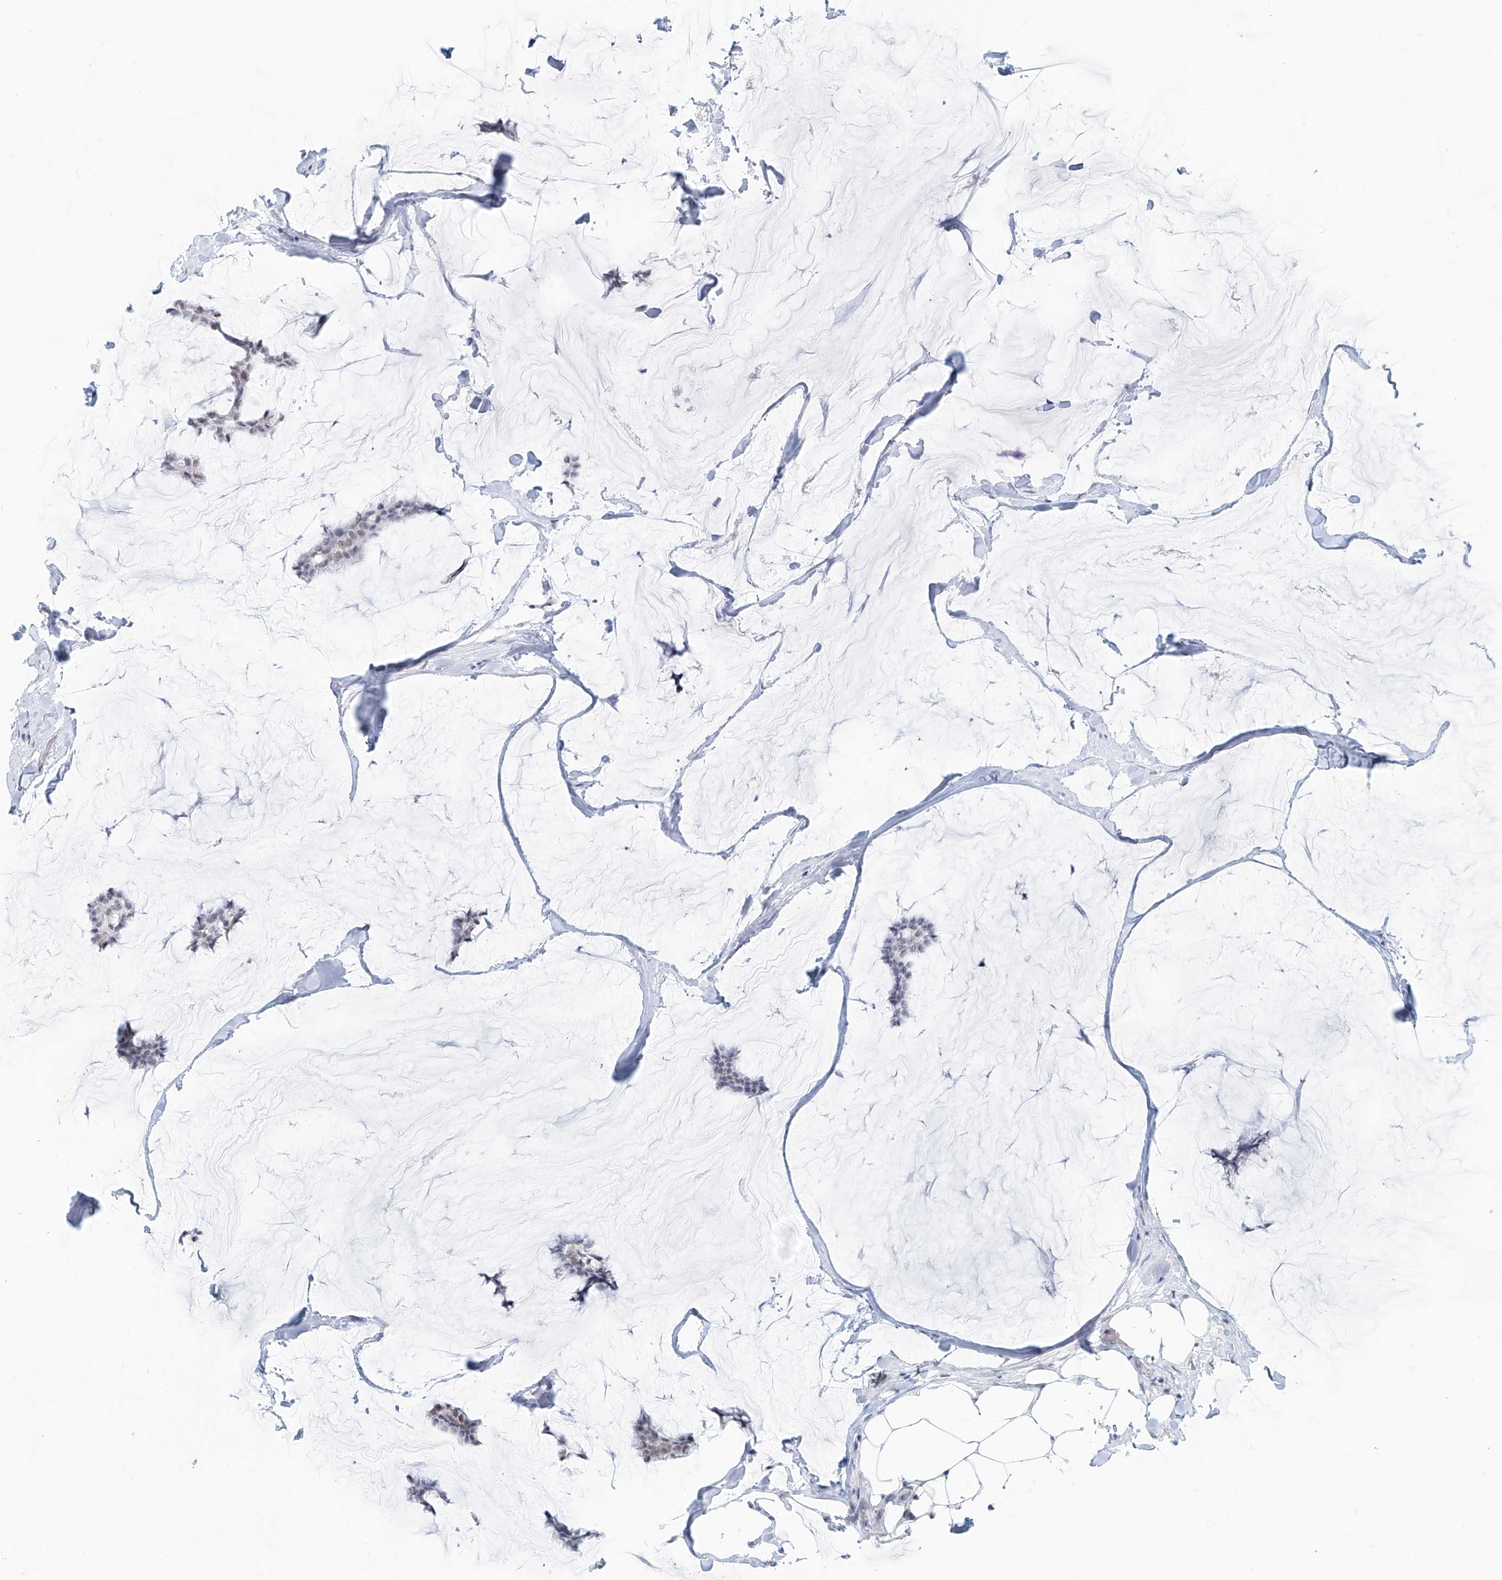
{"staining": {"intensity": "weak", "quantity": "25%-75%", "location": "nuclear"}, "tissue": "breast cancer", "cell_type": "Tumor cells", "image_type": "cancer", "snomed": [{"axis": "morphology", "description": "Duct carcinoma"}, {"axis": "topography", "description": "Breast"}], "caption": "Weak nuclear protein positivity is identified in approximately 25%-75% of tumor cells in breast cancer (intraductal carcinoma).", "gene": "SASH1", "patient": {"sex": "female", "age": 93}}